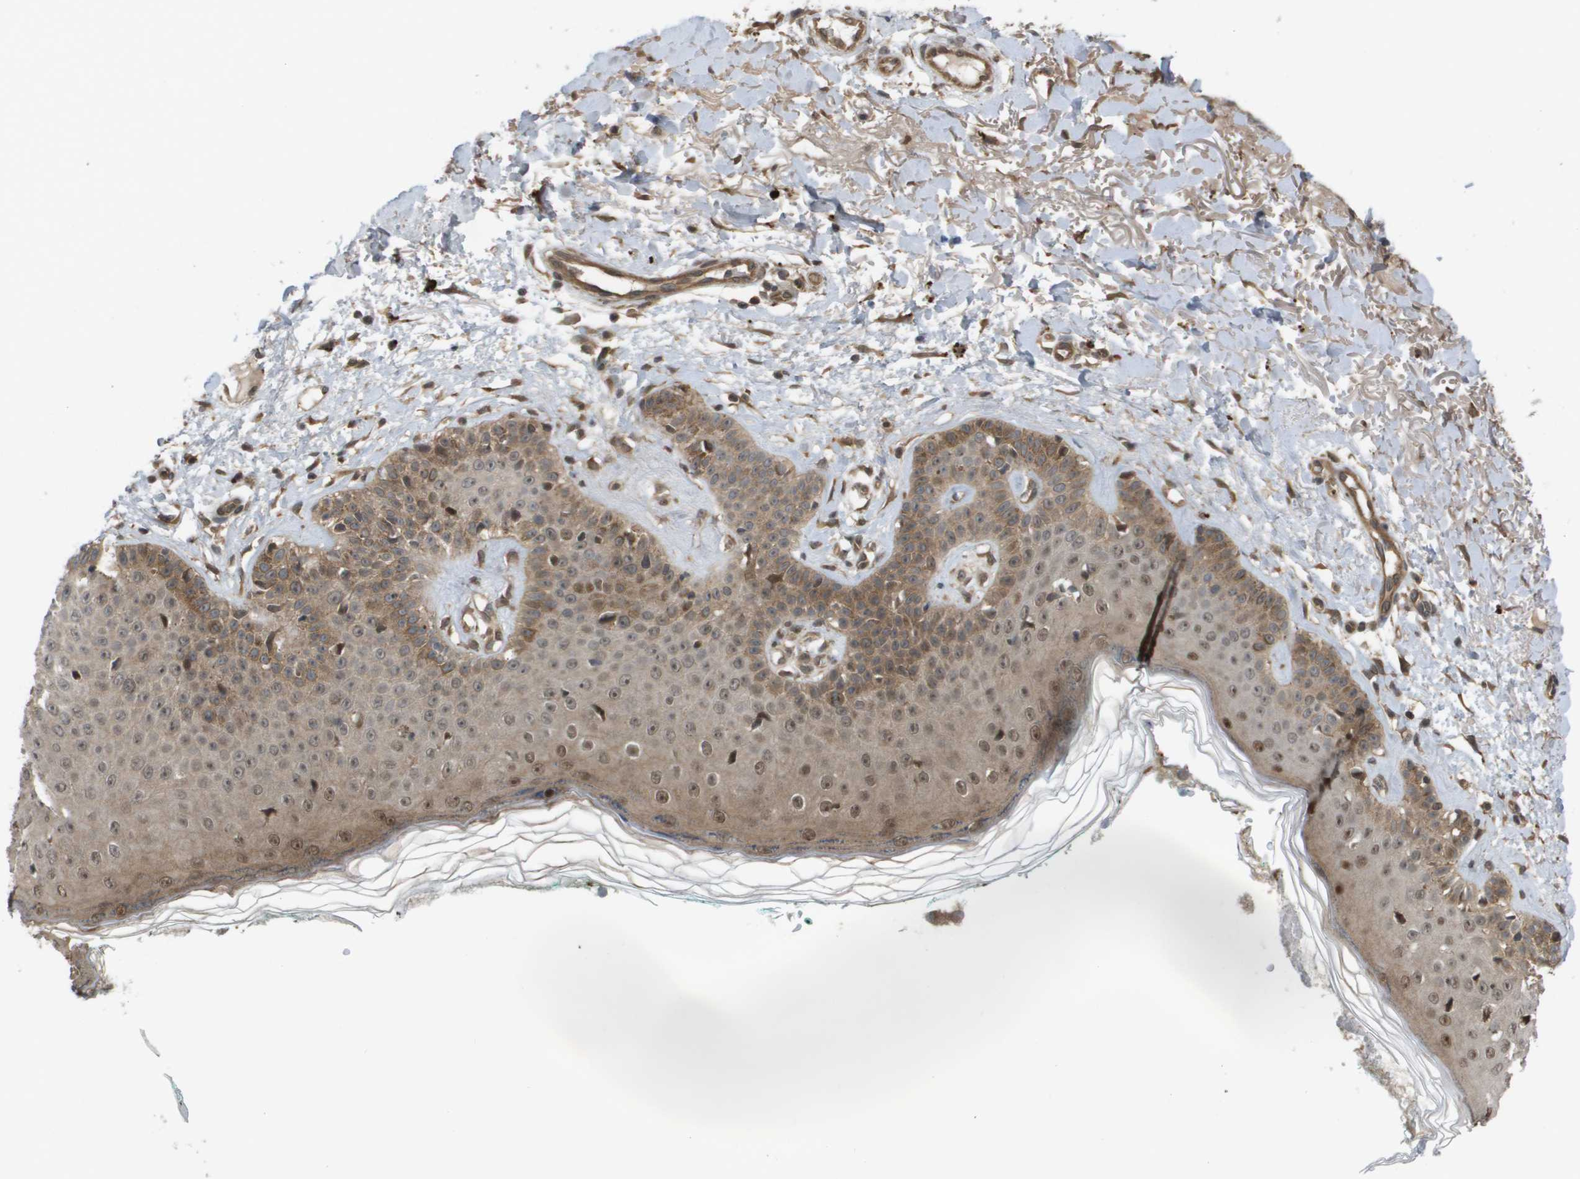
{"staining": {"intensity": "moderate", "quantity": ">75%", "location": "cytoplasmic/membranous,nuclear"}, "tissue": "skin cancer", "cell_type": "Tumor cells", "image_type": "cancer", "snomed": [{"axis": "morphology", "description": "Normal tissue, NOS"}, {"axis": "morphology", "description": "Basal cell carcinoma"}, {"axis": "topography", "description": "Skin"}], "caption": "IHC photomicrograph of skin cancer (basal cell carcinoma) stained for a protein (brown), which displays medium levels of moderate cytoplasmic/membranous and nuclear positivity in approximately >75% of tumor cells.", "gene": "CTPS2", "patient": {"sex": "male", "age": 79}}